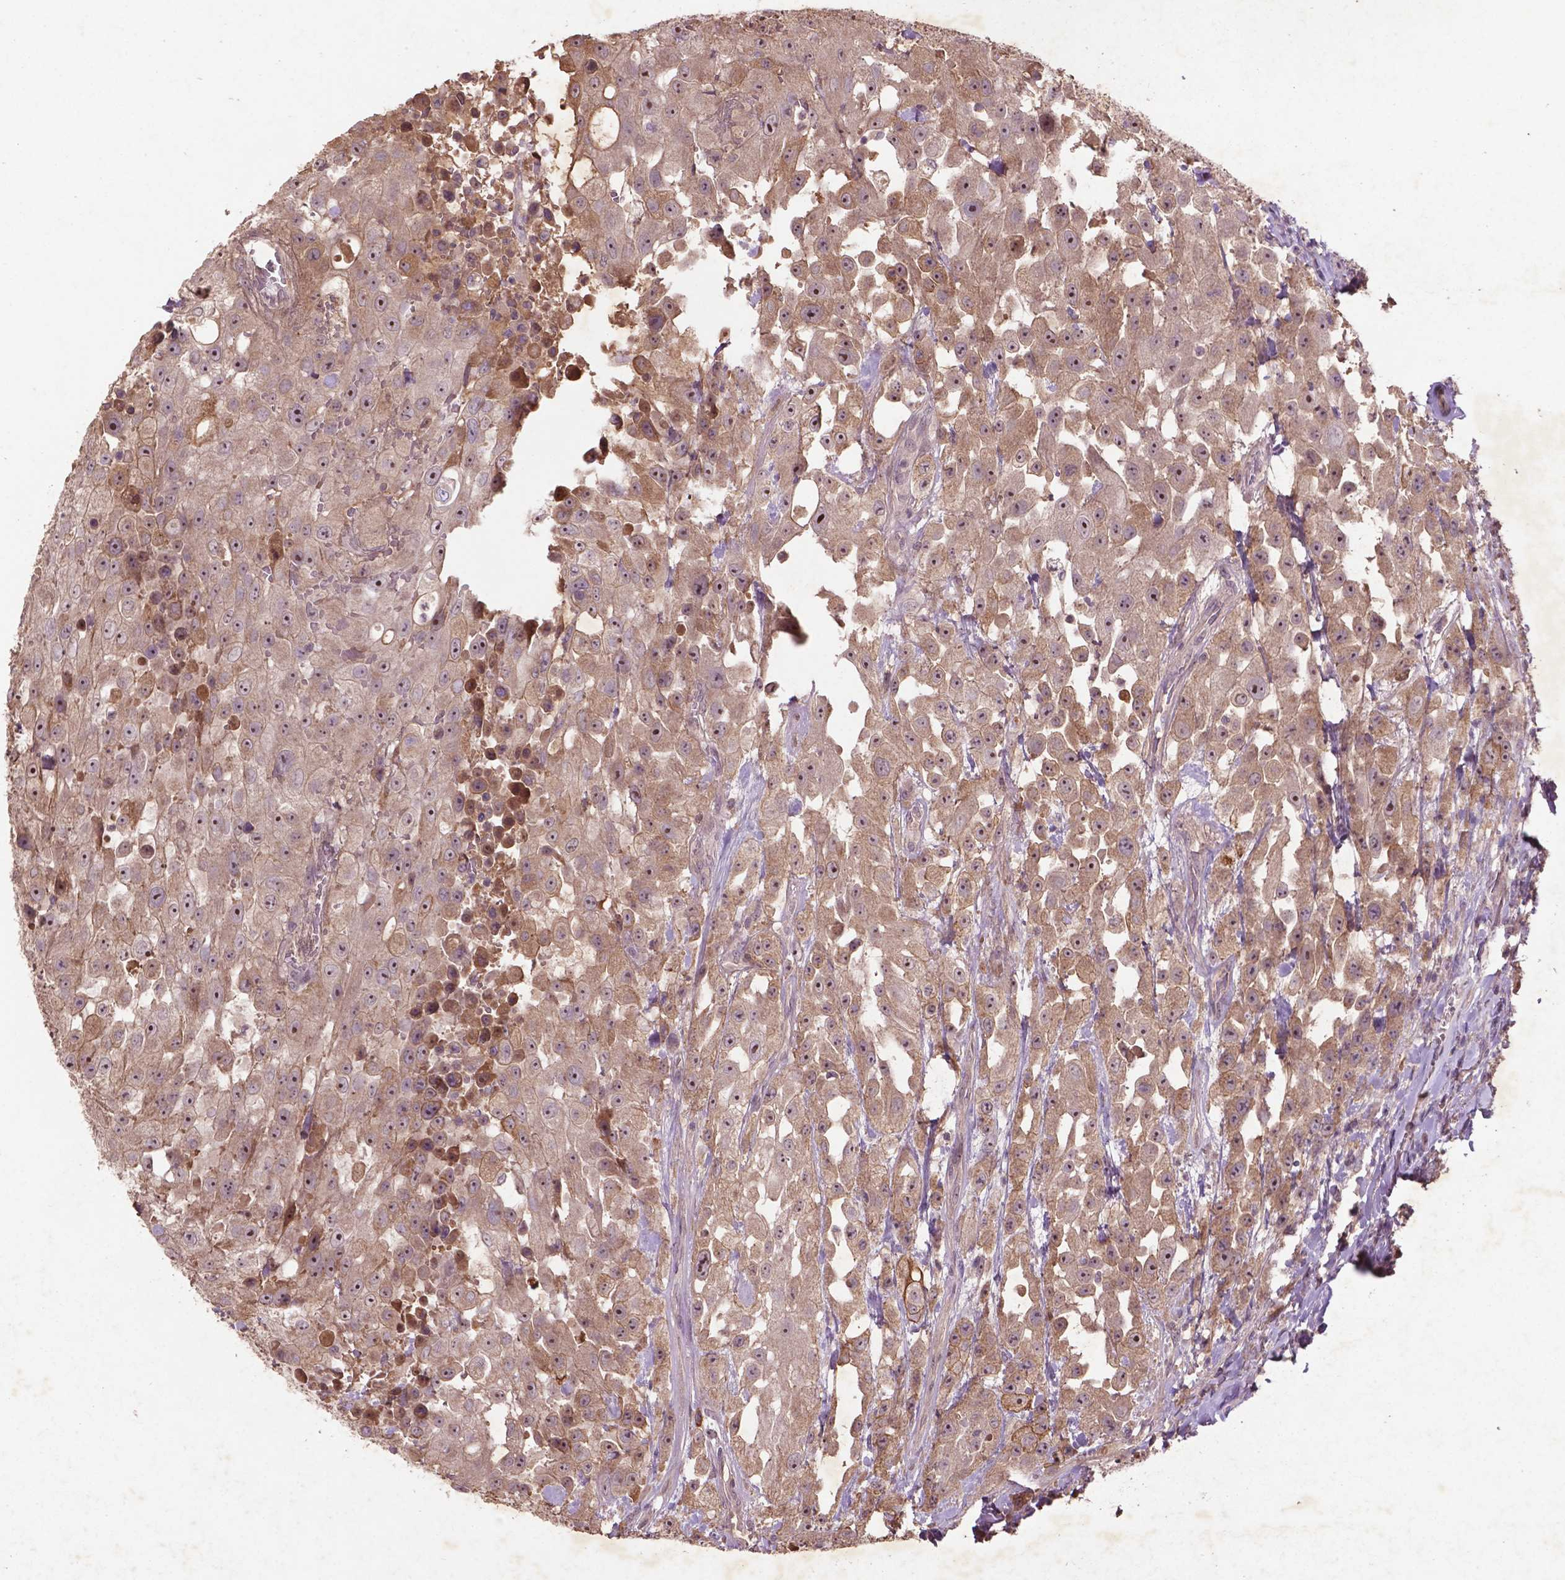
{"staining": {"intensity": "moderate", "quantity": ">75%", "location": "cytoplasmic/membranous"}, "tissue": "urothelial cancer", "cell_type": "Tumor cells", "image_type": "cancer", "snomed": [{"axis": "morphology", "description": "Urothelial carcinoma, High grade"}, {"axis": "topography", "description": "Urinary bladder"}], "caption": "There is medium levels of moderate cytoplasmic/membranous positivity in tumor cells of high-grade urothelial carcinoma, as demonstrated by immunohistochemical staining (brown color).", "gene": "COQ2", "patient": {"sex": "male", "age": 79}}